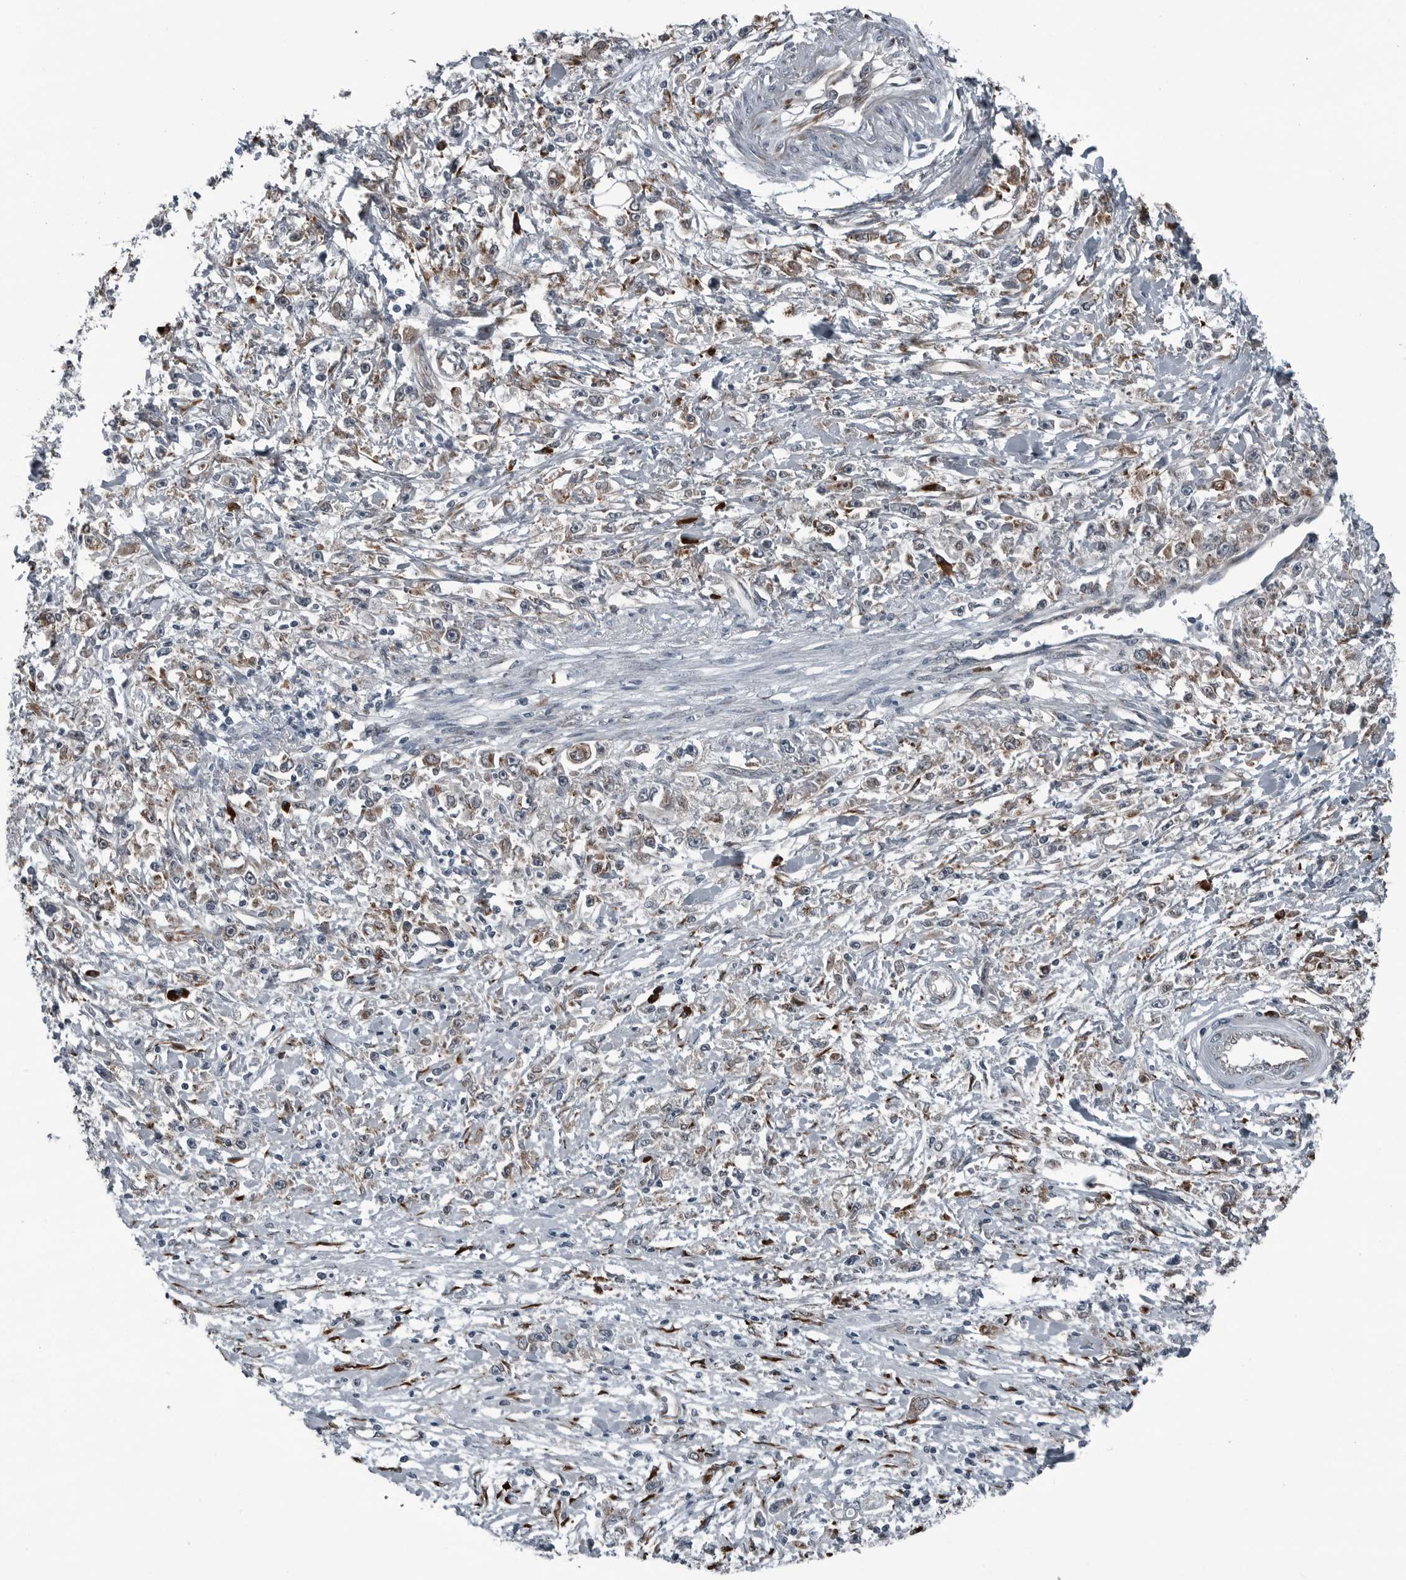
{"staining": {"intensity": "weak", "quantity": "25%-75%", "location": "cytoplasmic/membranous"}, "tissue": "stomach cancer", "cell_type": "Tumor cells", "image_type": "cancer", "snomed": [{"axis": "morphology", "description": "Adenocarcinoma, NOS"}, {"axis": "topography", "description": "Stomach"}], "caption": "Approximately 25%-75% of tumor cells in stomach adenocarcinoma demonstrate weak cytoplasmic/membranous protein positivity as visualized by brown immunohistochemical staining.", "gene": "CEP85", "patient": {"sex": "female", "age": 59}}